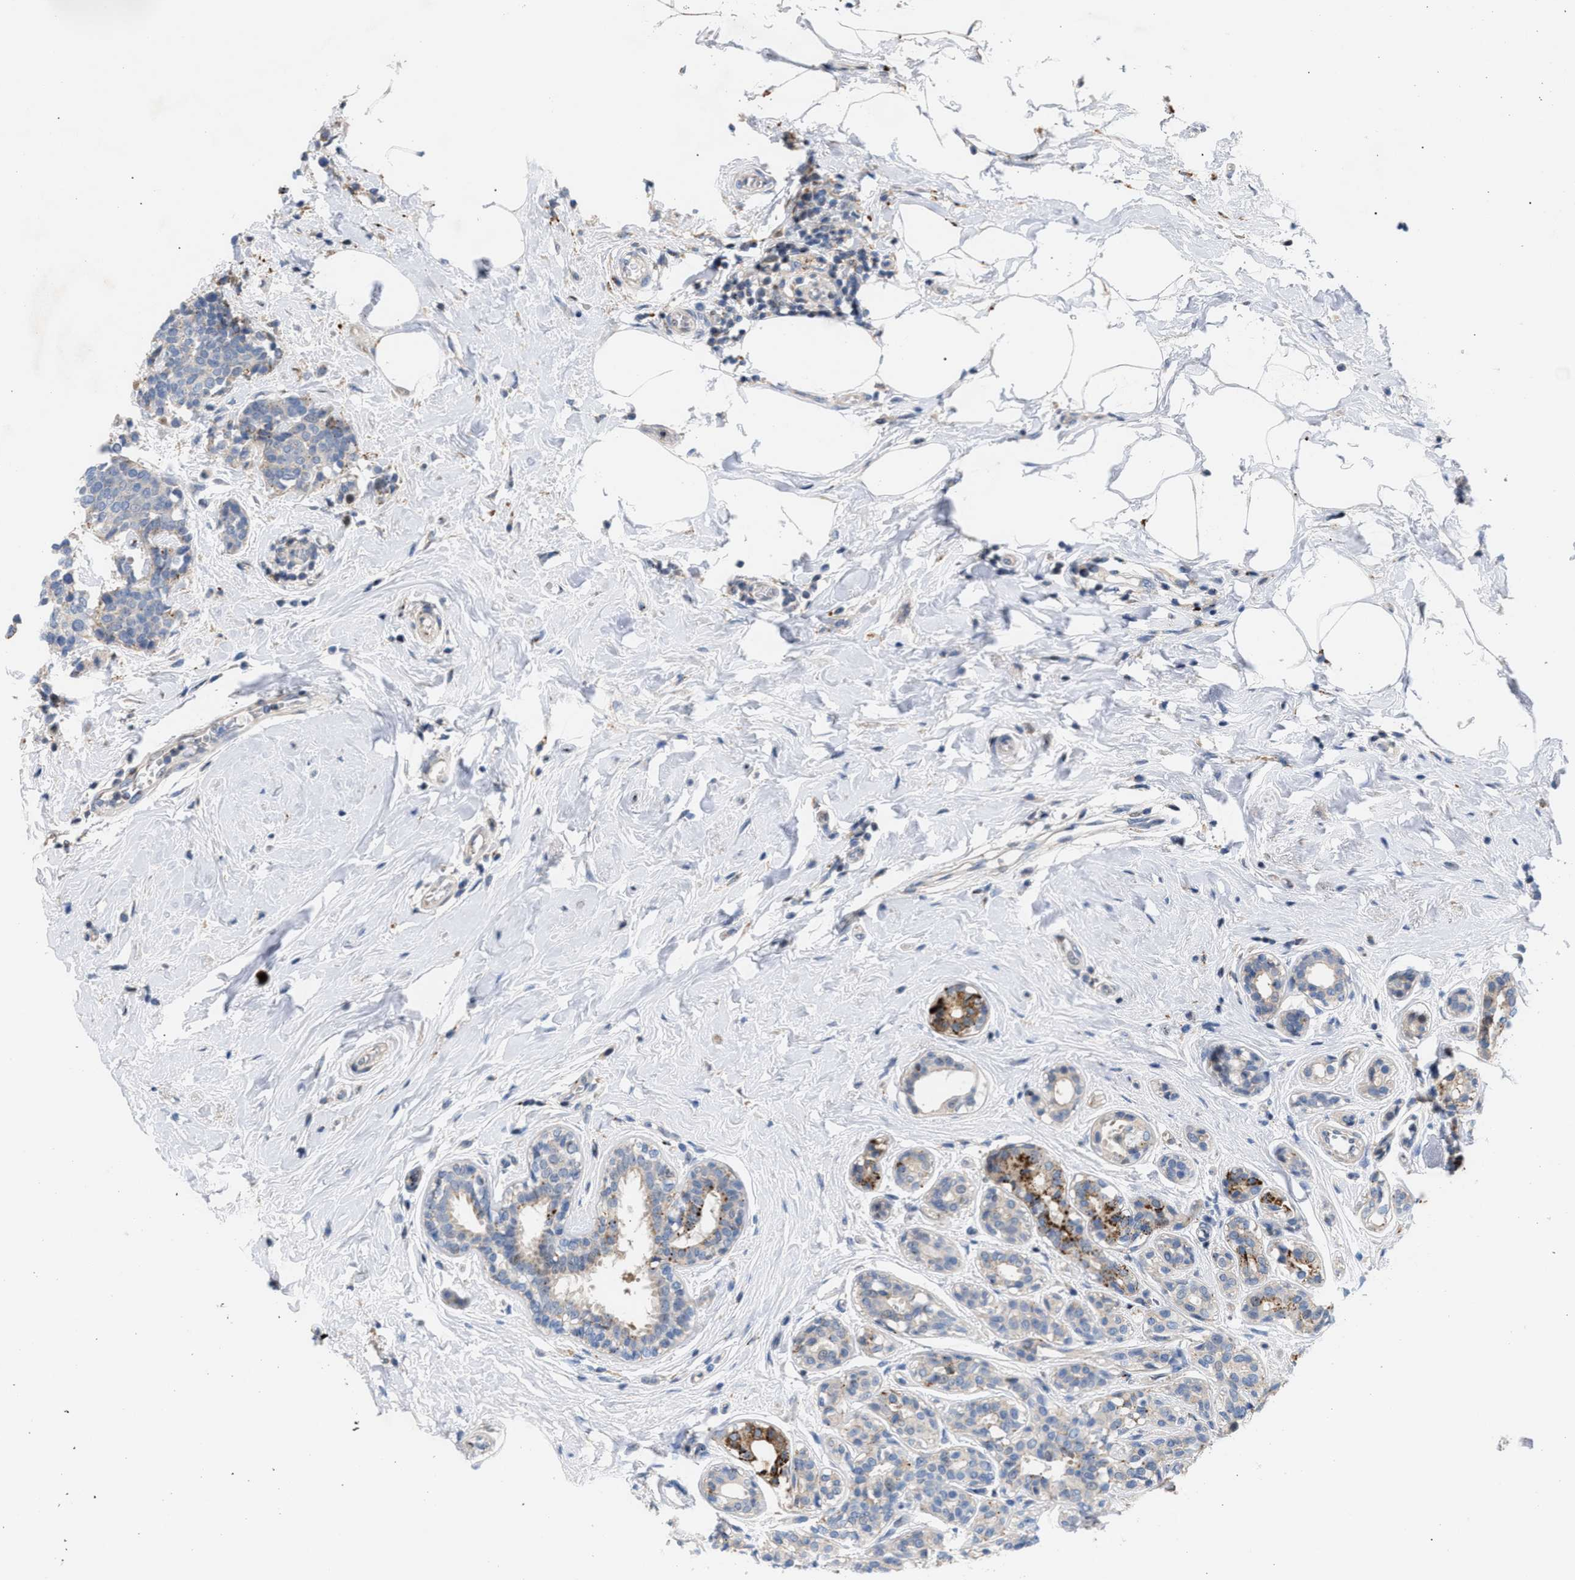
{"staining": {"intensity": "negative", "quantity": "none", "location": "none"}, "tissue": "breast cancer", "cell_type": "Tumor cells", "image_type": "cancer", "snomed": [{"axis": "morphology", "description": "Duct carcinoma"}, {"axis": "topography", "description": "Breast"}], "caption": "The micrograph displays no significant staining in tumor cells of invasive ductal carcinoma (breast).", "gene": "MBTD1", "patient": {"sex": "female", "age": 55}}